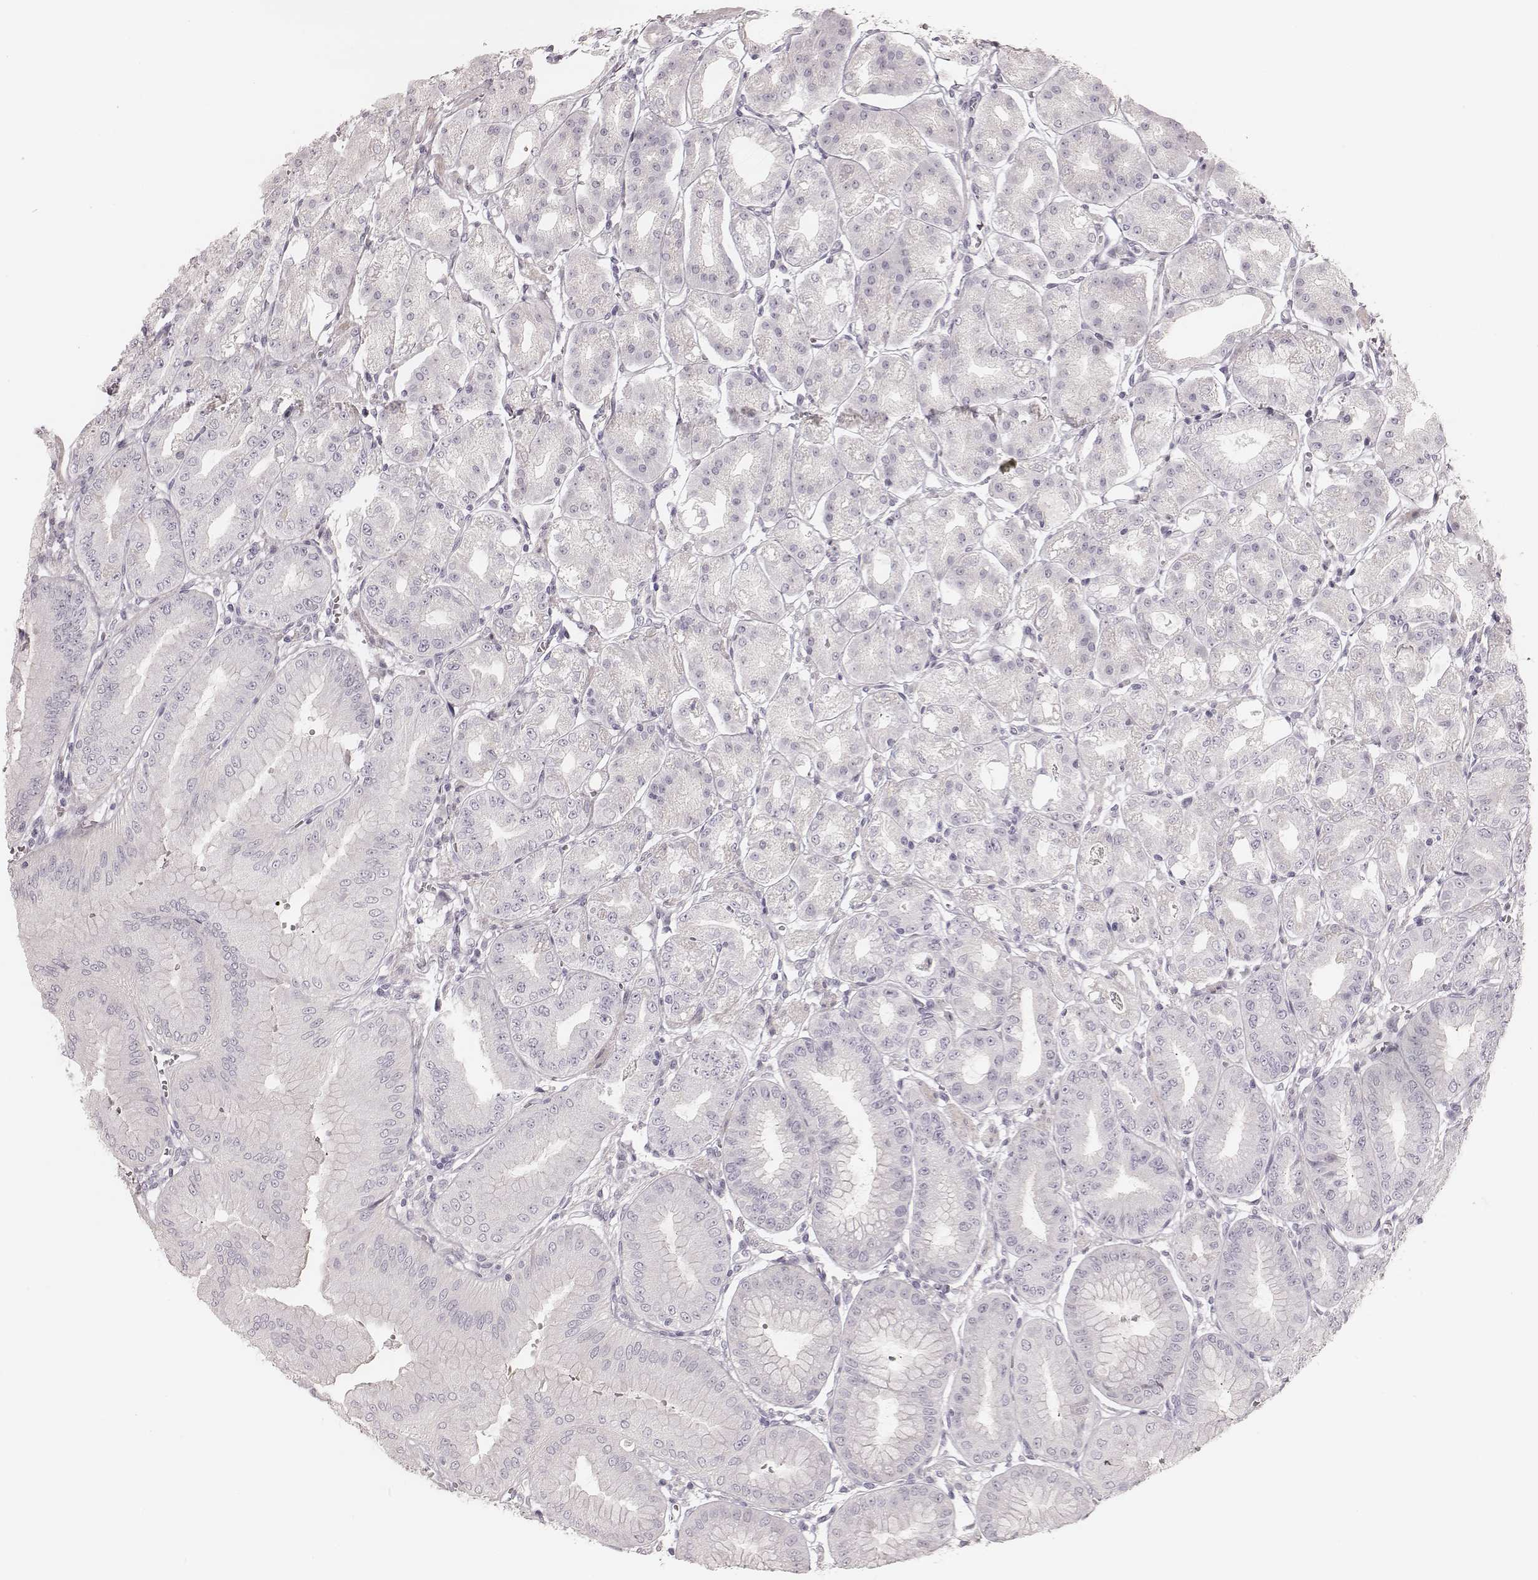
{"staining": {"intensity": "negative", "quantity": "none", "location": "none"}, "tissue": "stomach", "cell_type": "Glandular cells", "image_type": "normal", "snomed": [{"axis": "morphology", "description": "Normal tissue, NOS"}, {"axis": "topography", "description": "Stomach, lower"}], "caption": "Glandular cells show no significant protein staining in benign stomach. The staining was performed using DAB to visualize the protein expression in brown, while the nuclei were stained in blue with hematoxylin (Magnification: 20x).", "gene": "SPATA24", "patient": {"sex": "male", "age": 71}}